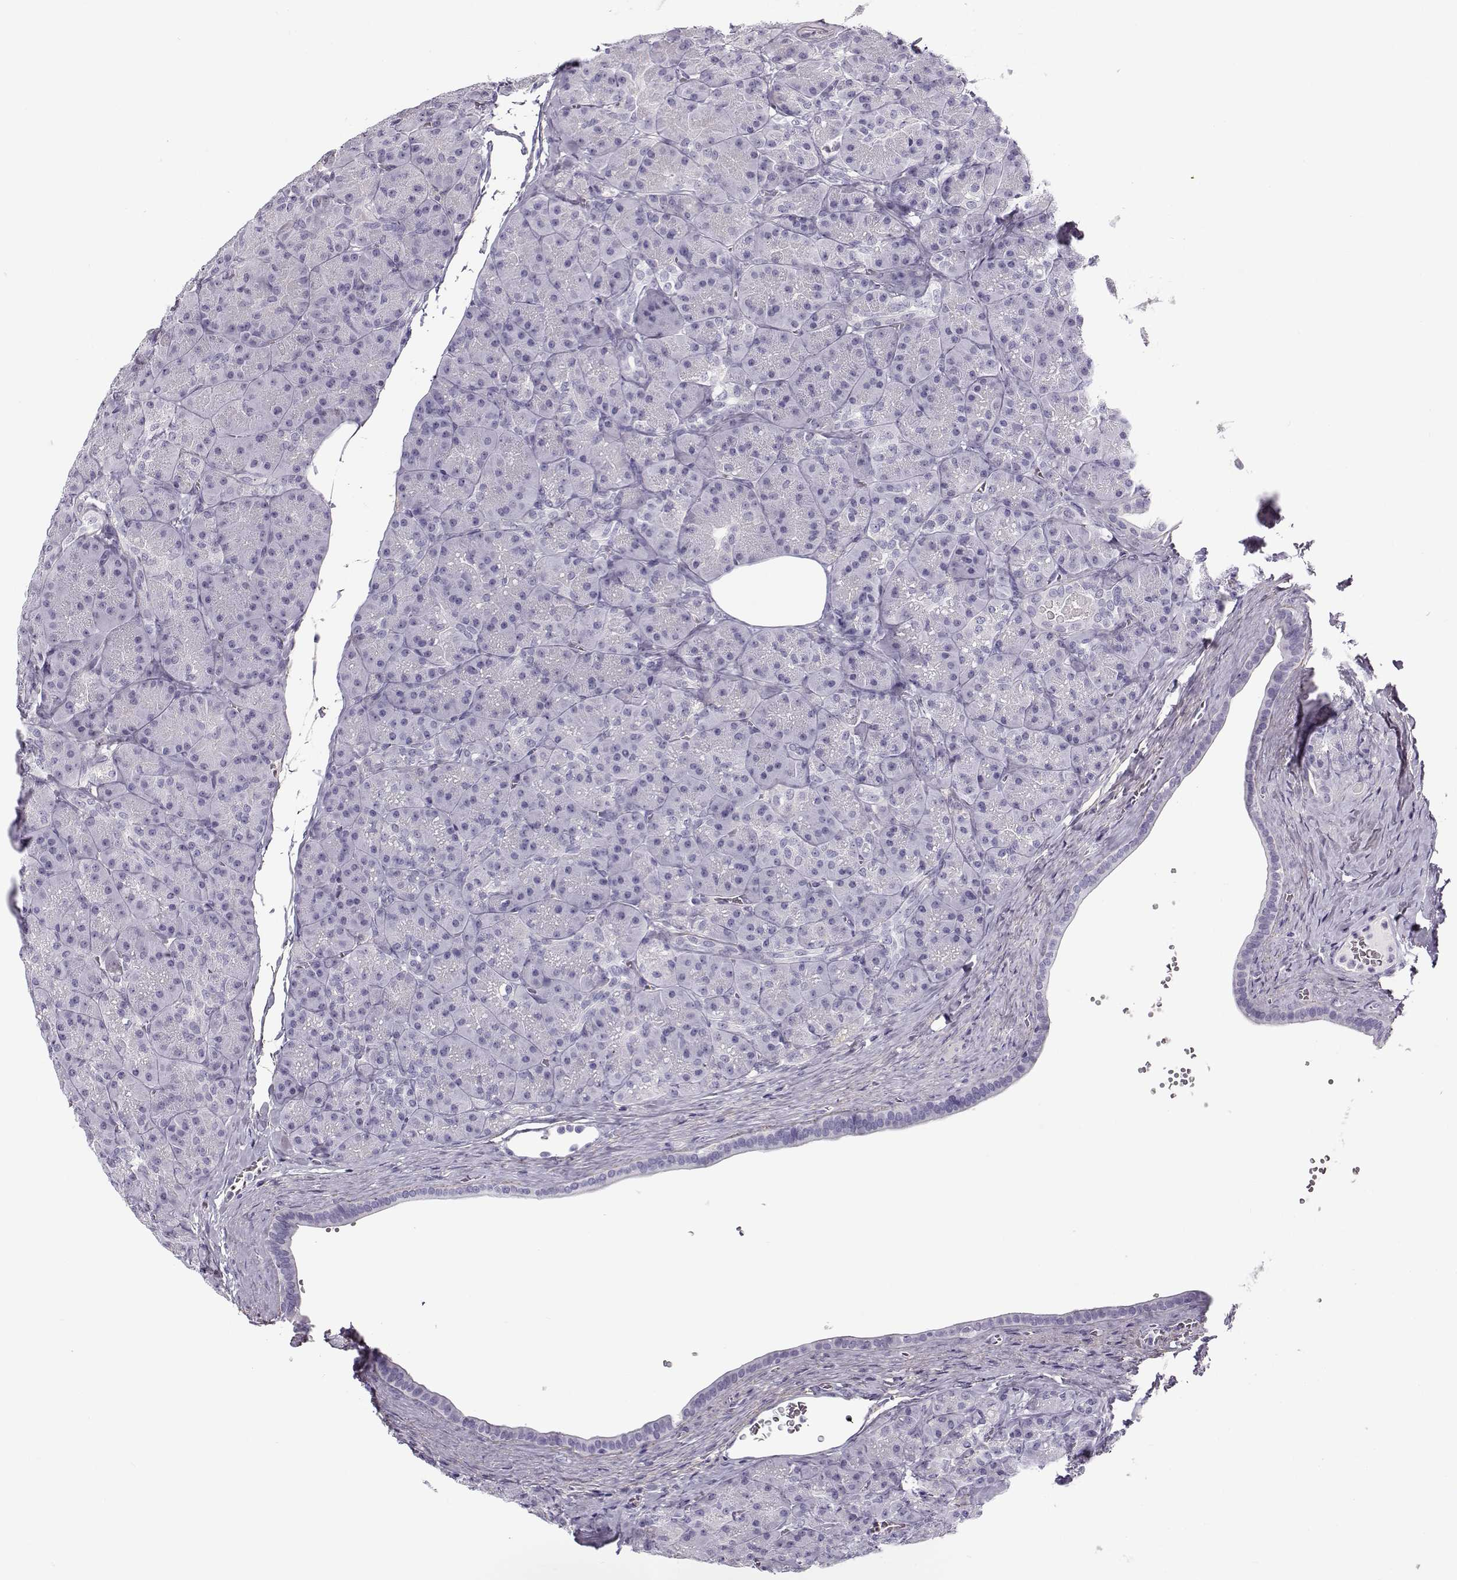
{"staining": {"intensity": "negative", "quantity": "none", "location": "none"}, "tissue": "pancreas", "cell_type": "Exocrine glandular cells", "image_type": "normal", "snomed": [{"axis": "morphology", "description": "Normal tissue, NOS"}, {"axis": "topography", "description": "Pancreas"}], "caption": "Immunohistochemical staining of benign pancreas shows no significant staining in exocrine glandular cells. The staining was performed using DAB to visualize the protein expression in brown, while the nuclei were stained in blue with hematoxylin (Magnification: 20x).", "gene": "GTSF1L", "patient": {"sex": "male", "age": 57}}